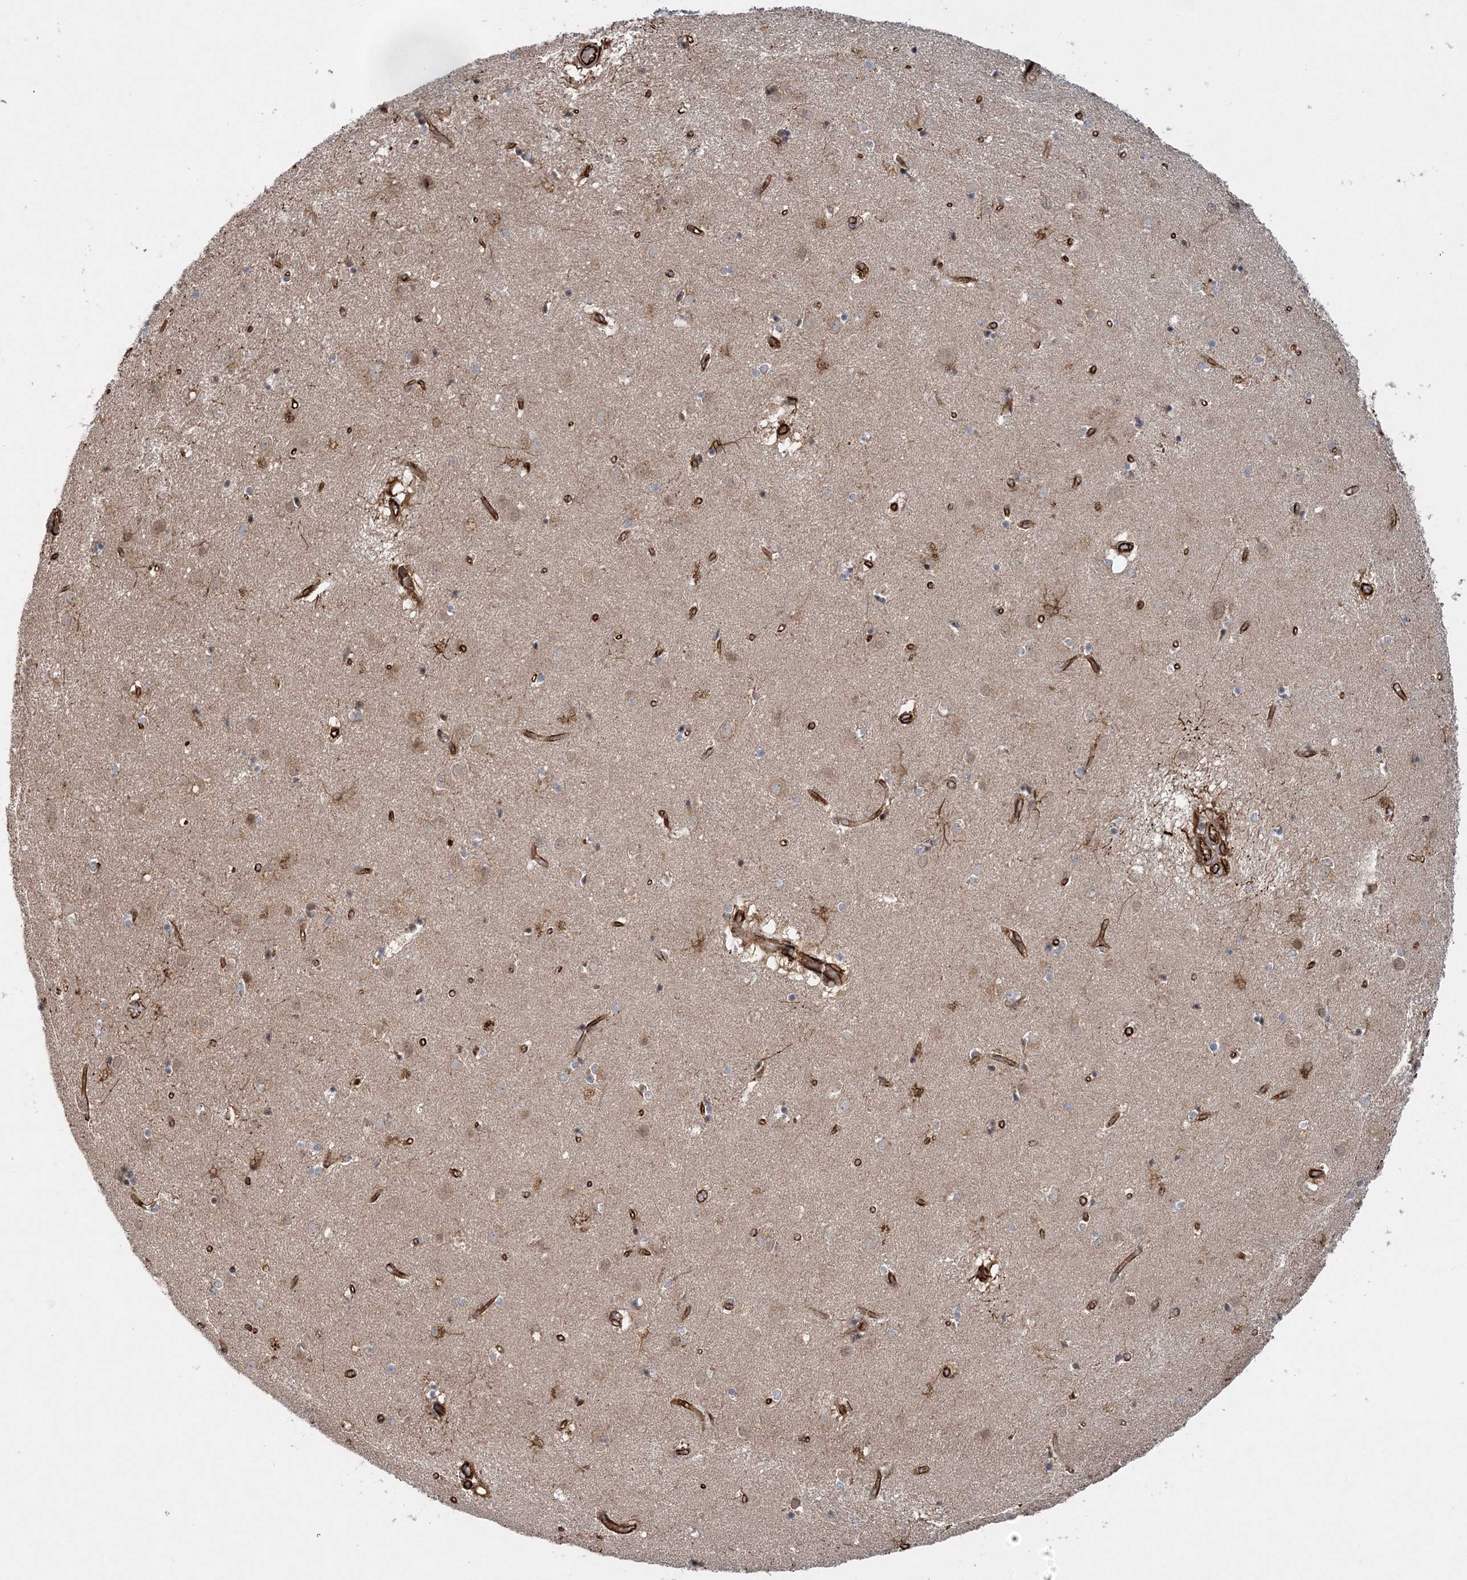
{"staining": {"intensity": "moderate", "quantity": "25%-75%", "location": "cytoplasmic/membranous"}, "tissue": "caudate", "cell_type": "Glial cells", "image_type": "normal", "snomed": [{"axis": "morphology", "description": "Normal tissue, NOS"}, {"axis": "topography", "description": "Lateral ventricle wall"}], "caption": "Protein staining of benign caudate exhibits moderate cytoplasmic/membranous positivity in about 25%-75% of glial cells.", "gene": "FAM114A2", "patient": {"sex": "male", "age": 70}}